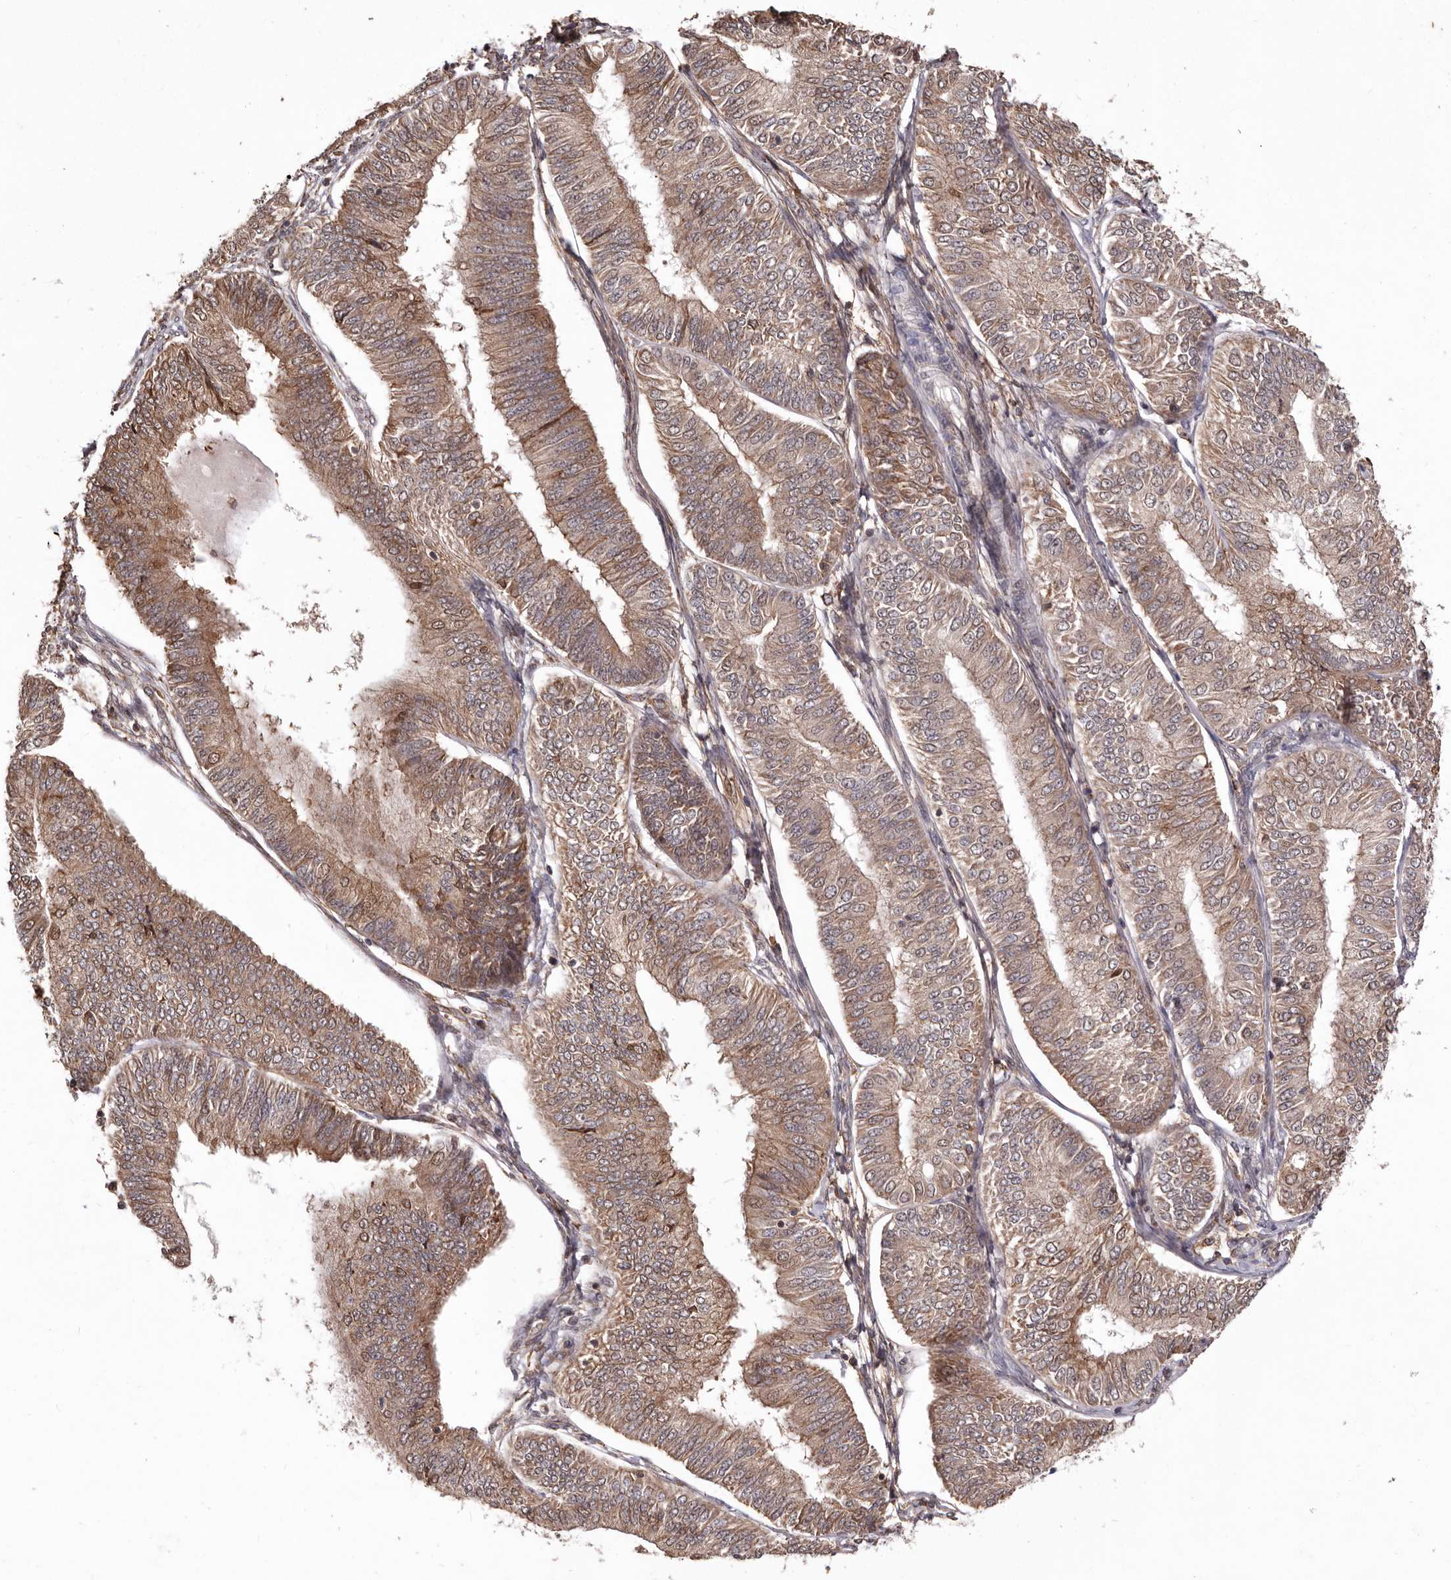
{"staining": {"intensity": "moderate", "quantity": ">75%", "location": "cytoplasmic/membranous"}, "tissue": "endometrial cancer", "cell_type": "Tumor cells", "image_type": "cancer", "snomed": [{"axis": "morphology", "description": "Adenocarcinoma, NOS"}, {"axis": "topography", "description": "Endometrium"}], "caption": "Tumor cells reveal medium levels of moderate cytoplasmic/membranous positivity in approximately >75% of cells in adenocarcinoma (endometrial).", "gene": "RRM2B", "patient": {"sex": "female", "age": 58}}